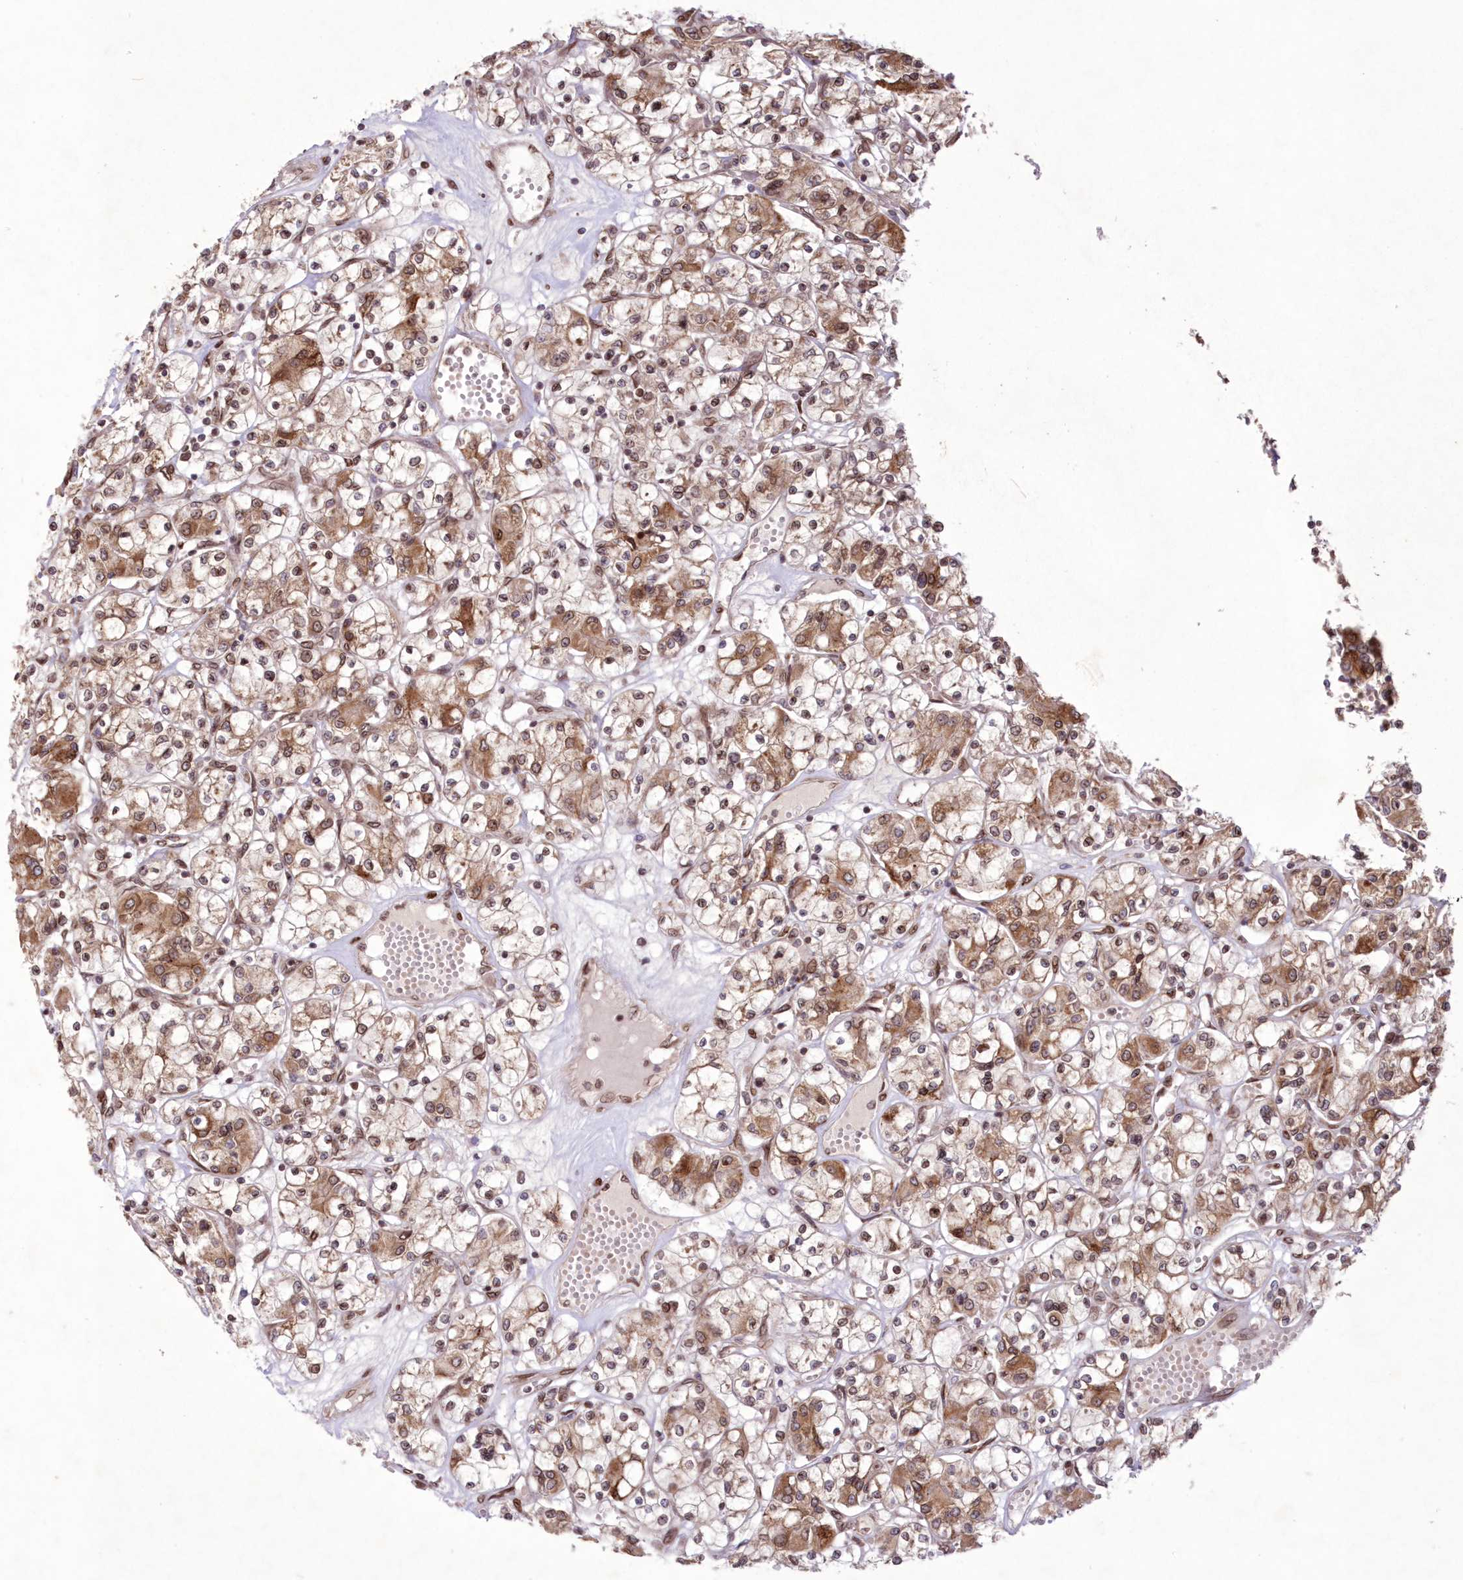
{"staining": {"intensity": "moderate", "quantity": ">75%", "location": "cytoplasmic/membranous,nuclear"}, "tissue": "renal cancer", "cell_type": "Tumor cells", "image_type": "cancer", "snomed": [{"axis": "morphology", "description": "Adenocarcinoma, NOS"}, {"axis": "topography", "description": "Kidney"}], "caption": "Tumor cells exhibit medium levels of moderate cytoplasmic/membranous and nuclear expression in about >75% of cells in adenocarcinoma (renal).", "gene": "DNAJC27", "patient": {"sex": "female", "age": 59}}